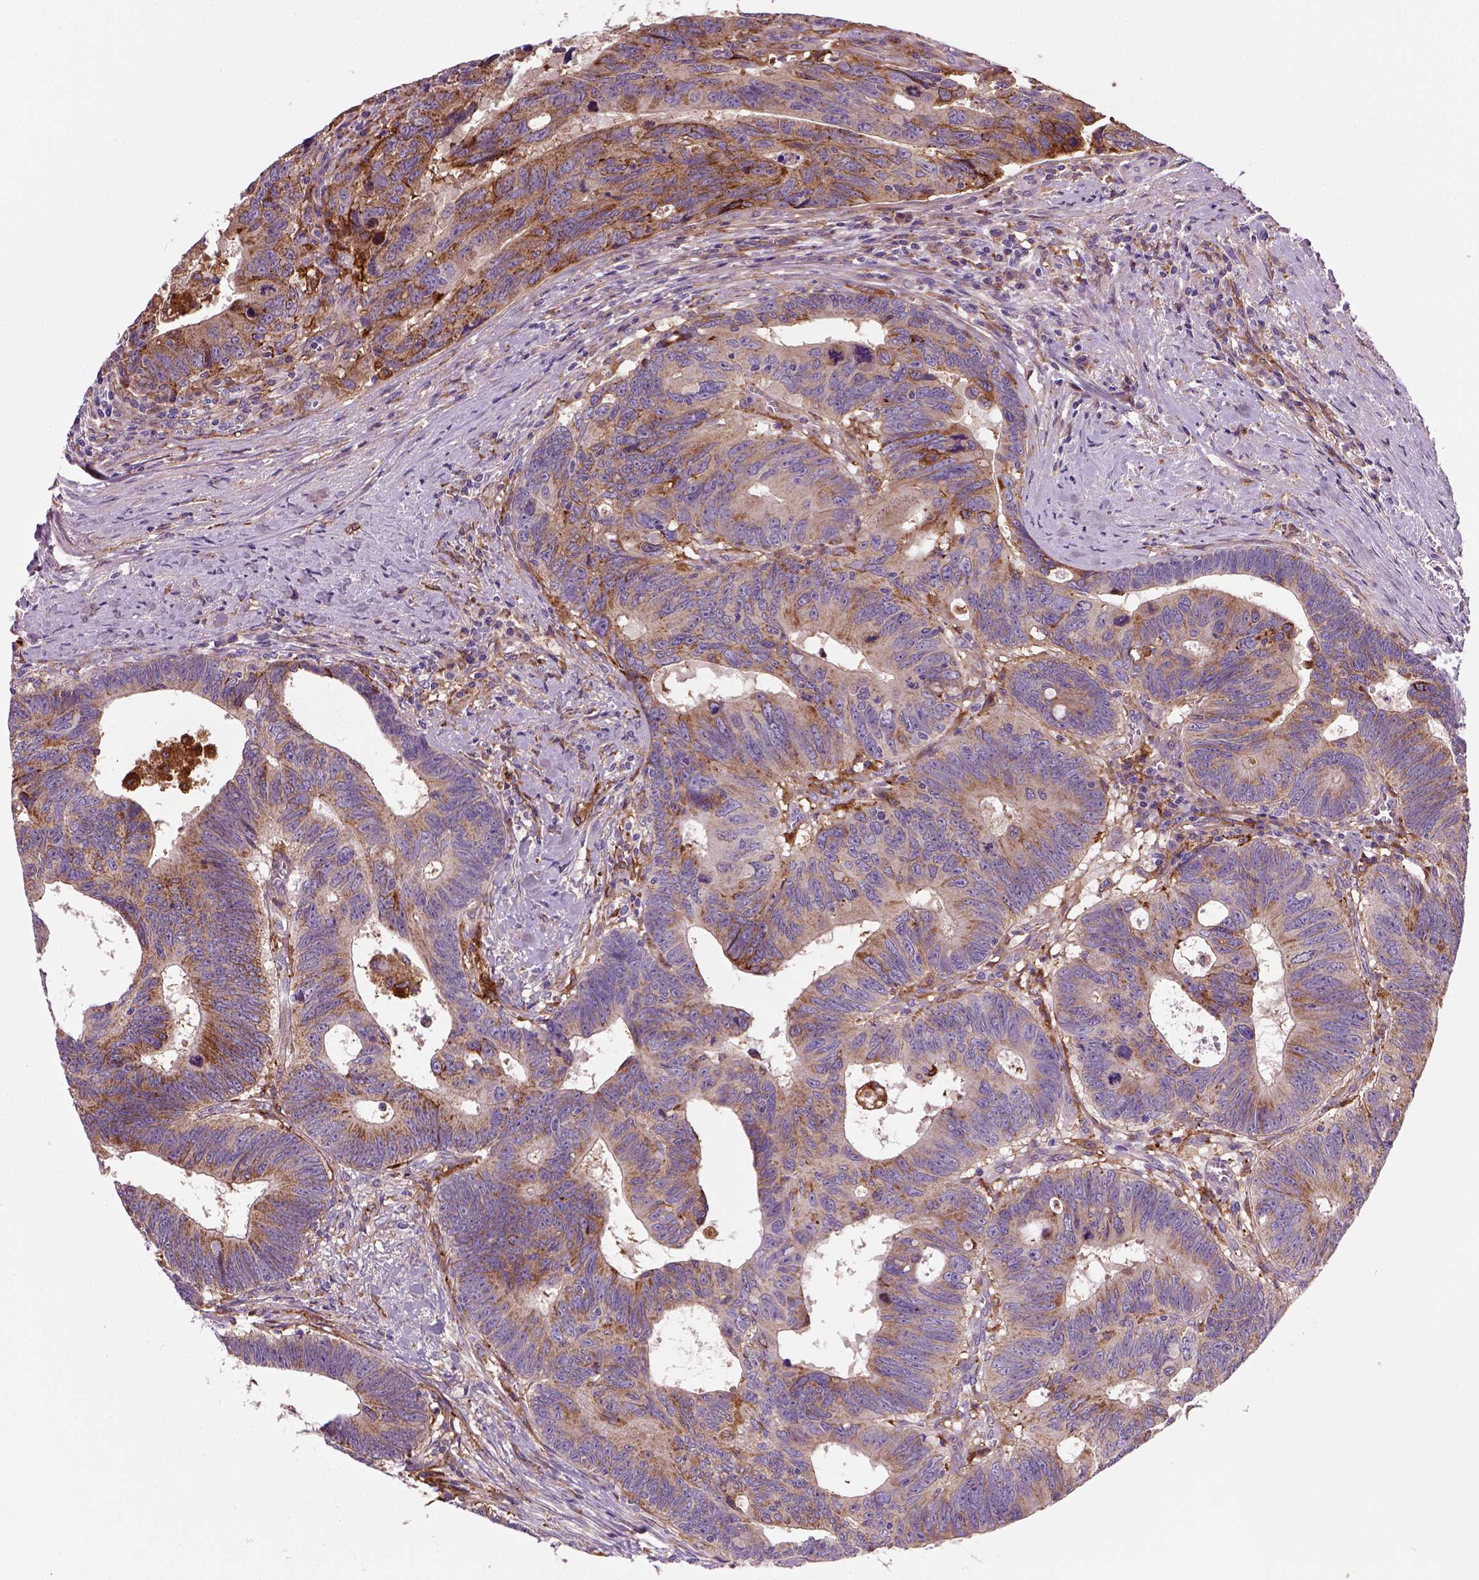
{"staining": {"intensity": "moderate", "quantity": "<25%", "location": "cytoplasmic/membranous"}, "tissue": "colorectal cancer", "cell_type": "Tumor cells", "image_type": "cancer", "snomed": [{"axis": "morphology", "description": "Adenocarcinoma, NOS"}, {"axis": "topography", "description": "Colon"}], "caption": "Human colorectal adenocarcinoma stained with a brown dye displays moderate cytoplasmic/membranous positive staining in approximately <25% of tumor cells.", "gene": "MARCKS", "patient": {"sex": "female", "age": 77}}